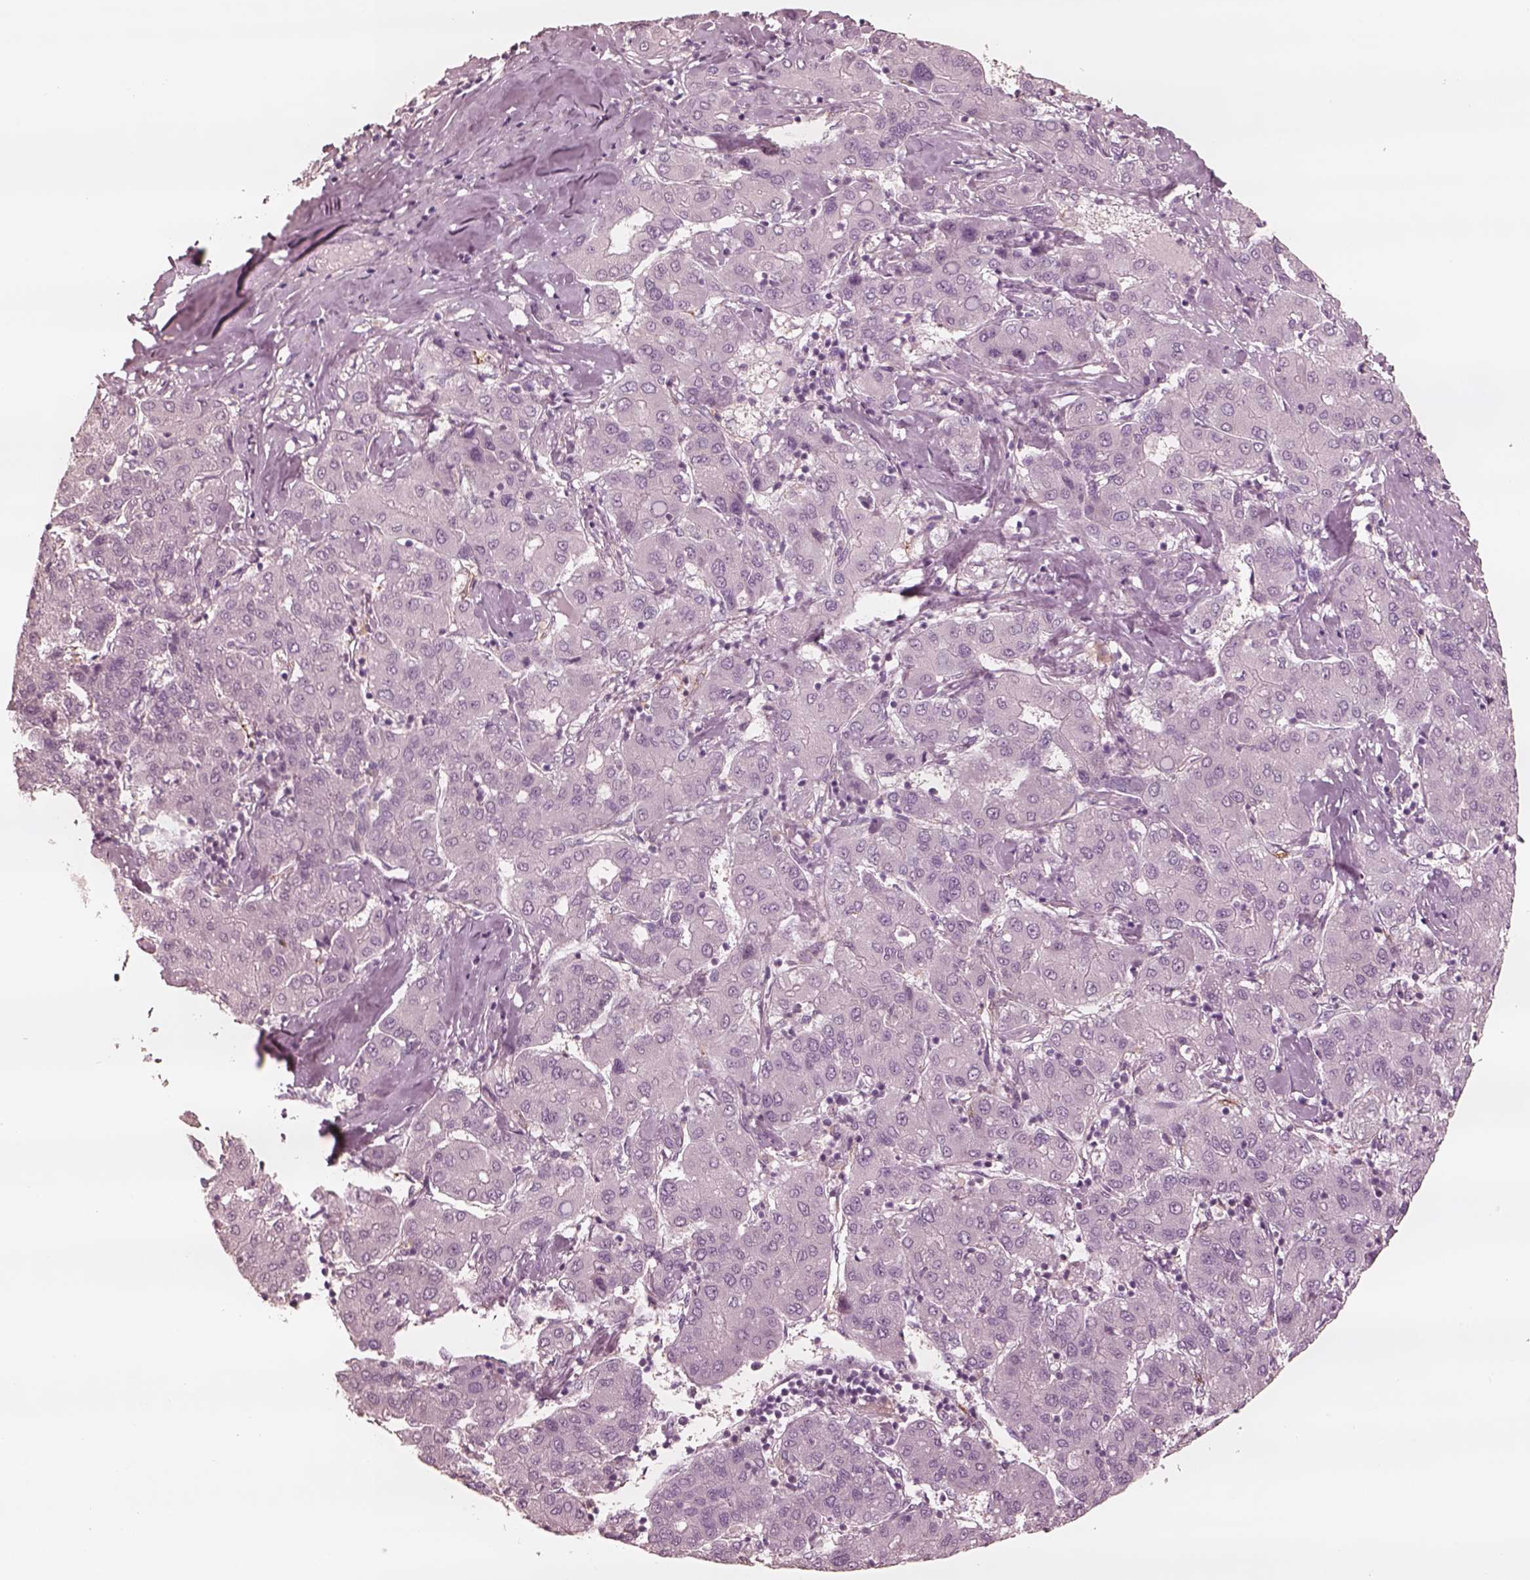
{"staining": {"intensity": "negative", "quantity": "none", "location": "none"}, "tissue": "liver cancer", "cell_type": "Tumor cells", "image_type": "cancer", "snomed": [{"axis": "morphology", "description": "Carcinoma, Hepatocellular, NOS"}, {"axis": "topography", "description": "Liver"}], "caption": "Tumor cells show no significant expression in hepatocellular carcinoma (liver). (Brightfield microscopy of DAB IHC at high magnification).", "gene": "DNAAF9", "patient": {"sex": "male", "age": 65}}